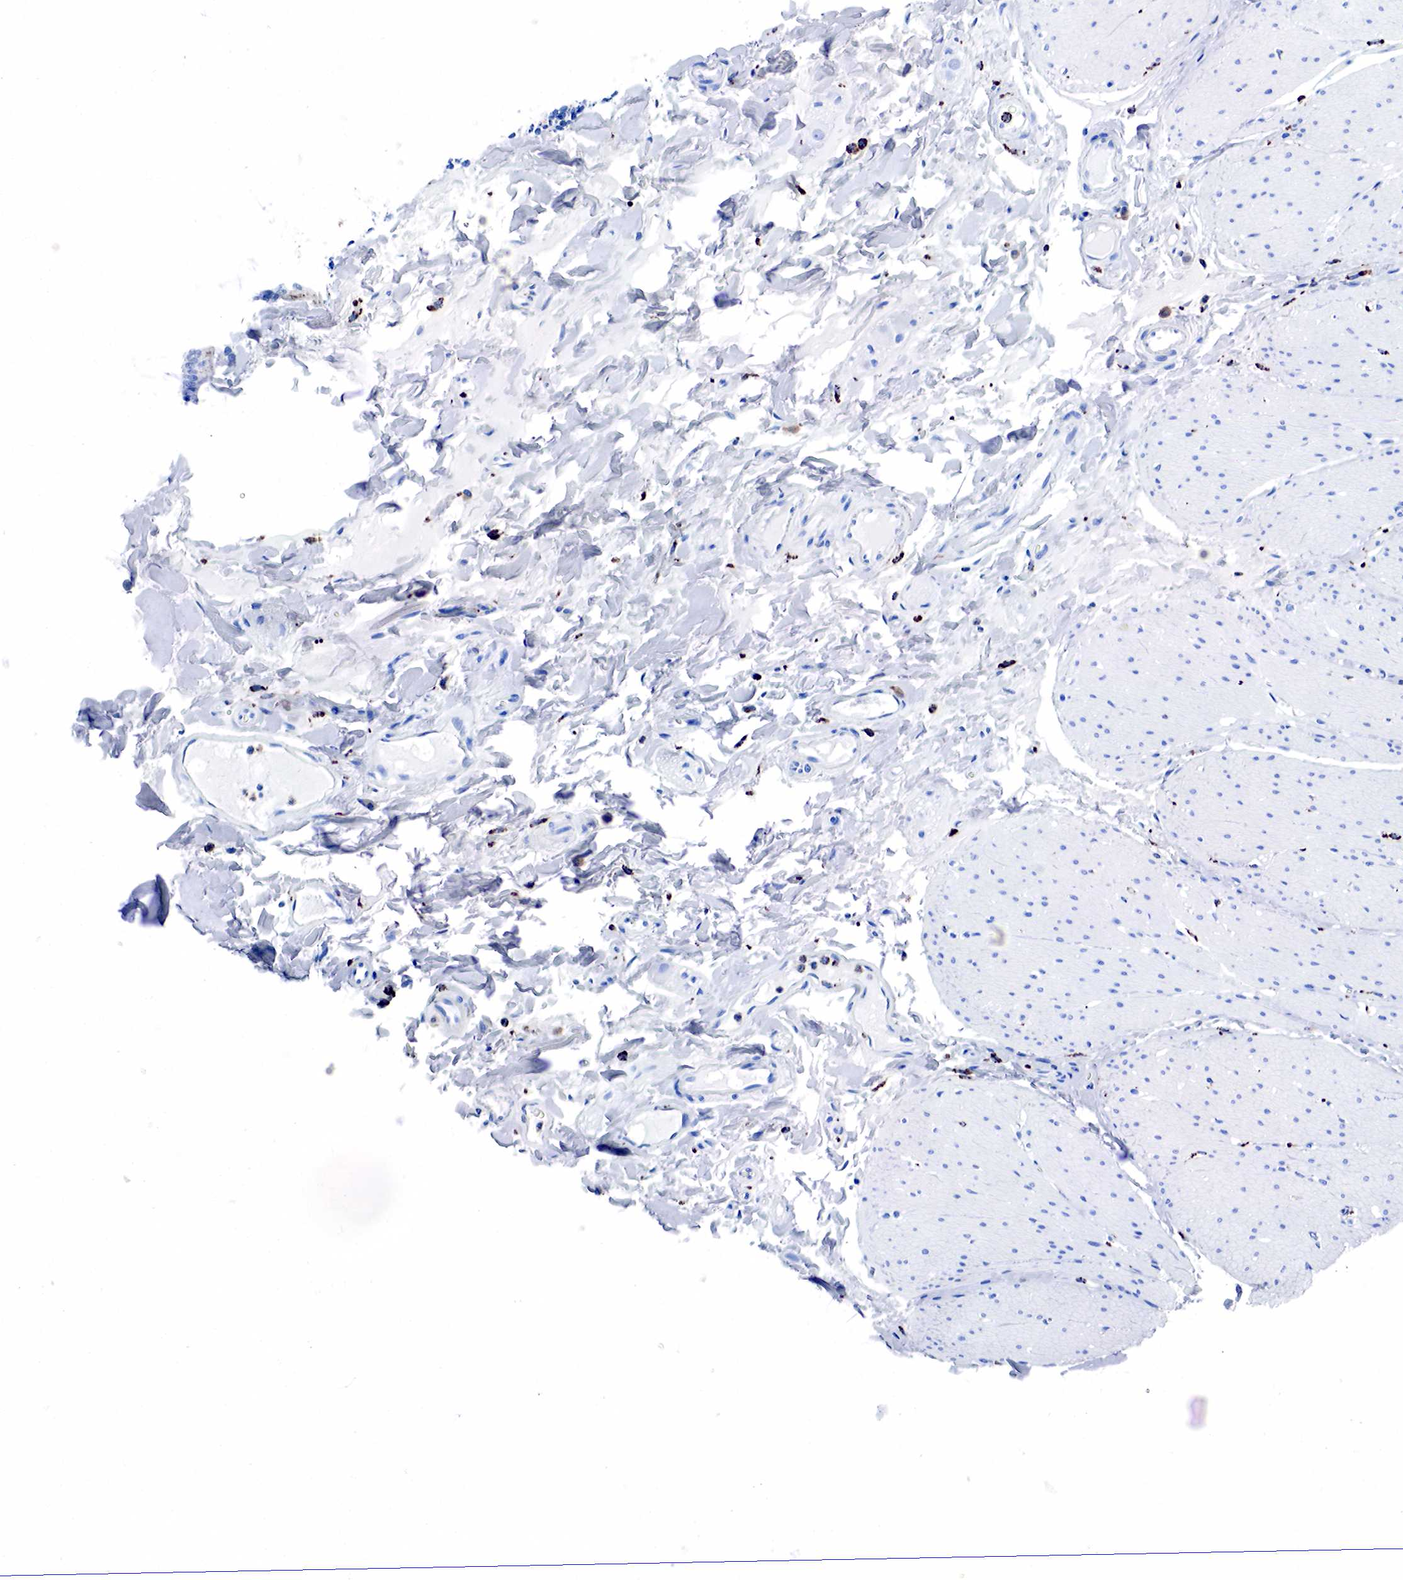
{"staining": {"intensity": "negative", "quantity": "none", "location": "none"}, "tissue": "adipose tissue", "cell_type": "Adipocytes", "image_type": "normal", "snomed": [{"axis": "morphology", "description": "Normal tissue, NOS"}, {"axis": "topography", "description": "Duodenum"}], "caption": "A histopathology image of human adipose tissue is negative for staining in adipocytes. The staining was performed using DAB to visualize the protein expression in brown, while the nuclei were stained in blue with hematoxylin (Magnification: 20x).", "gene": "CD68", "patient": {"sex": "male", "age": 63}}